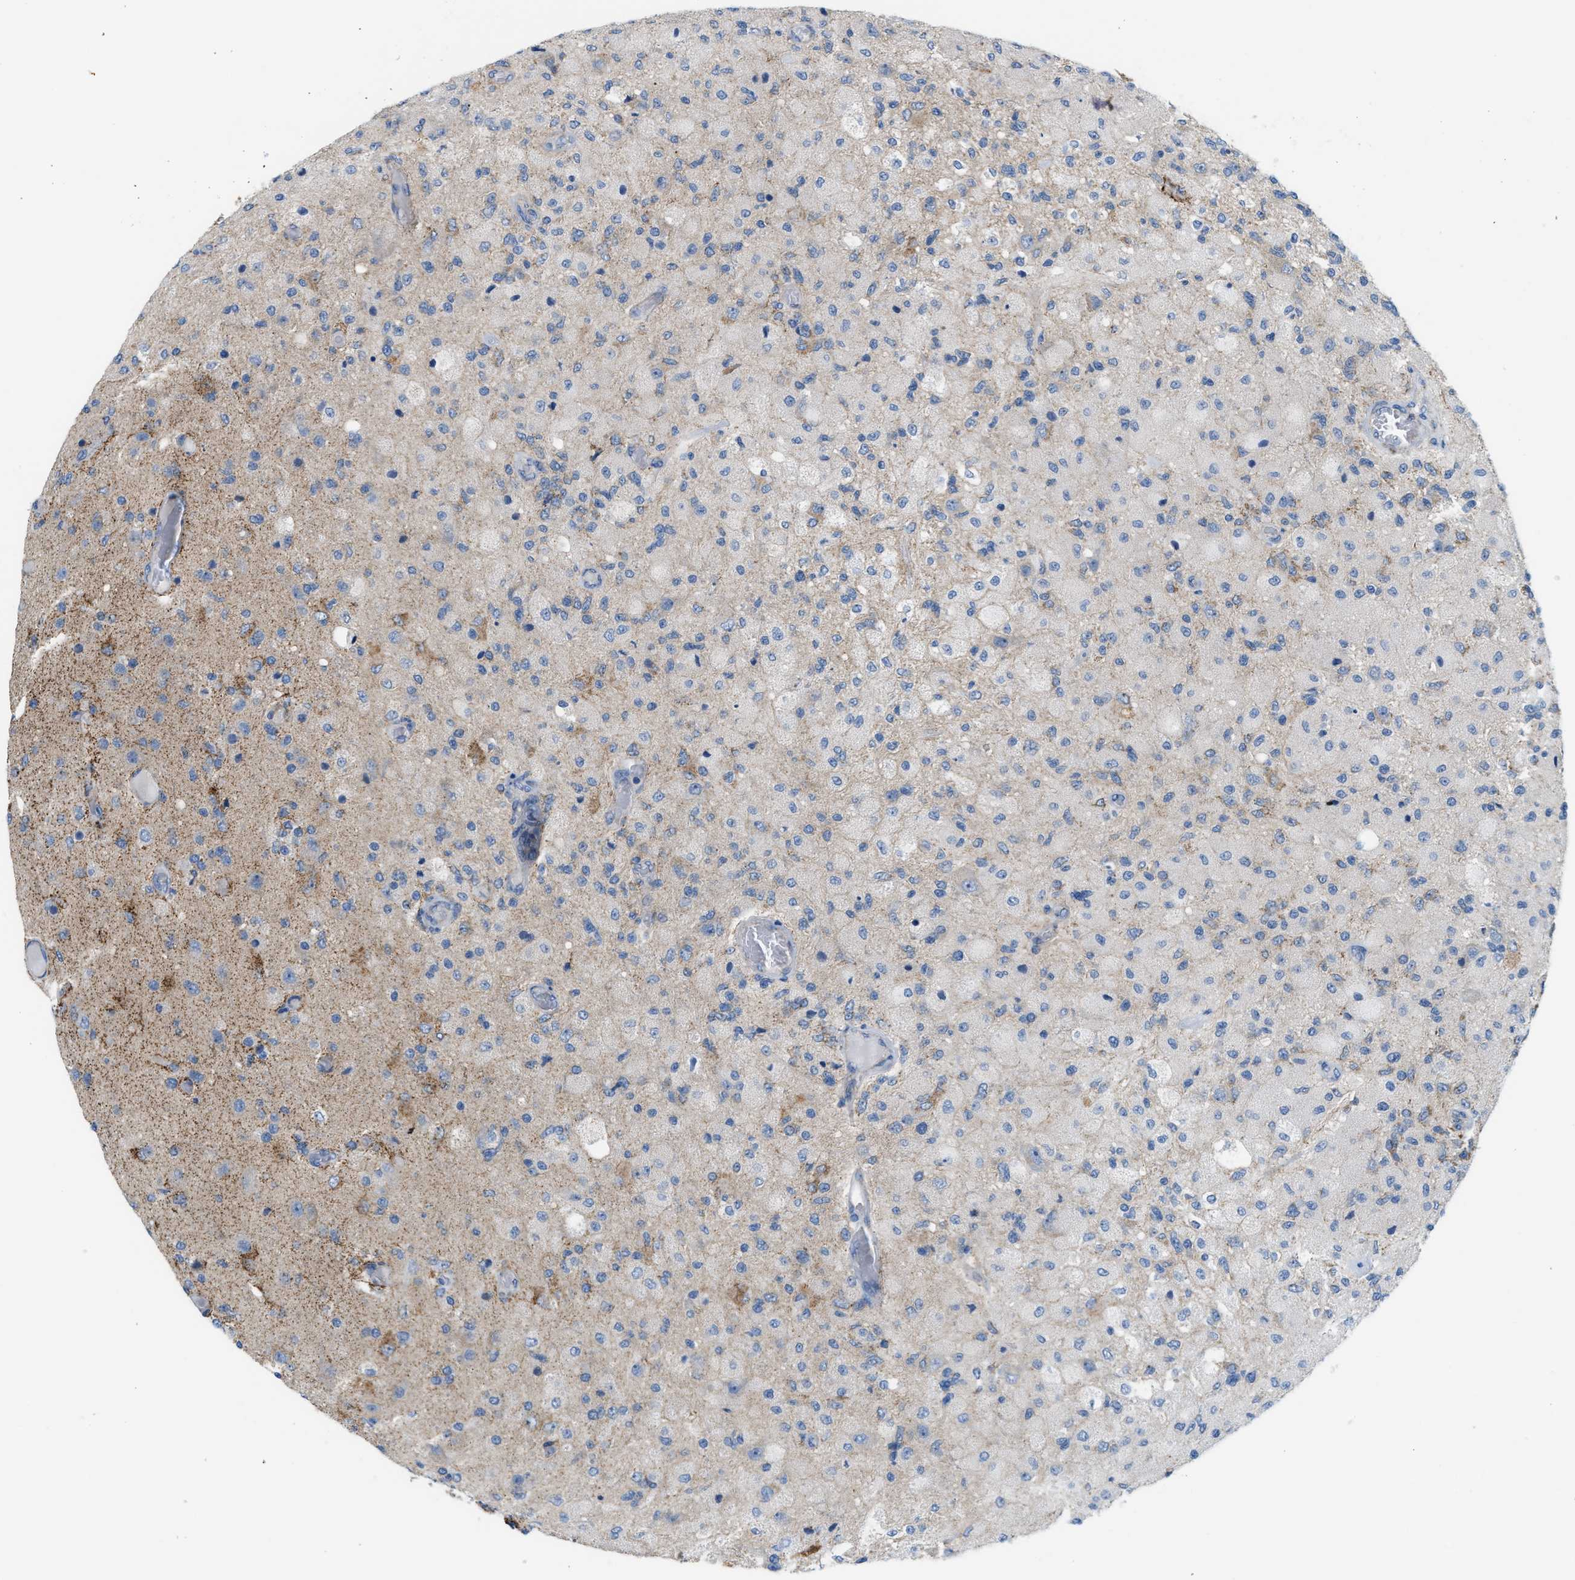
{"staining": {"intensity": "negative", "quantity": "none", "location": "none"}, "tissue": "glioma", "cell_type": "Tumor cells", "image_type": "cancer", "snomed": [{"axis": "morphology", "description": "Normal tissue, NOS"}, {"axis": "morphology", "description": "Glioma, malignant, High grade"}, {"axis": "topography", "description": "Cerebral cortex"}], "caption": "Tumor cells show no significant protein positivity in high-grade glioma (malignant).", "gene": "JADE1", "patient": {"sex": "male", "age": 77}}